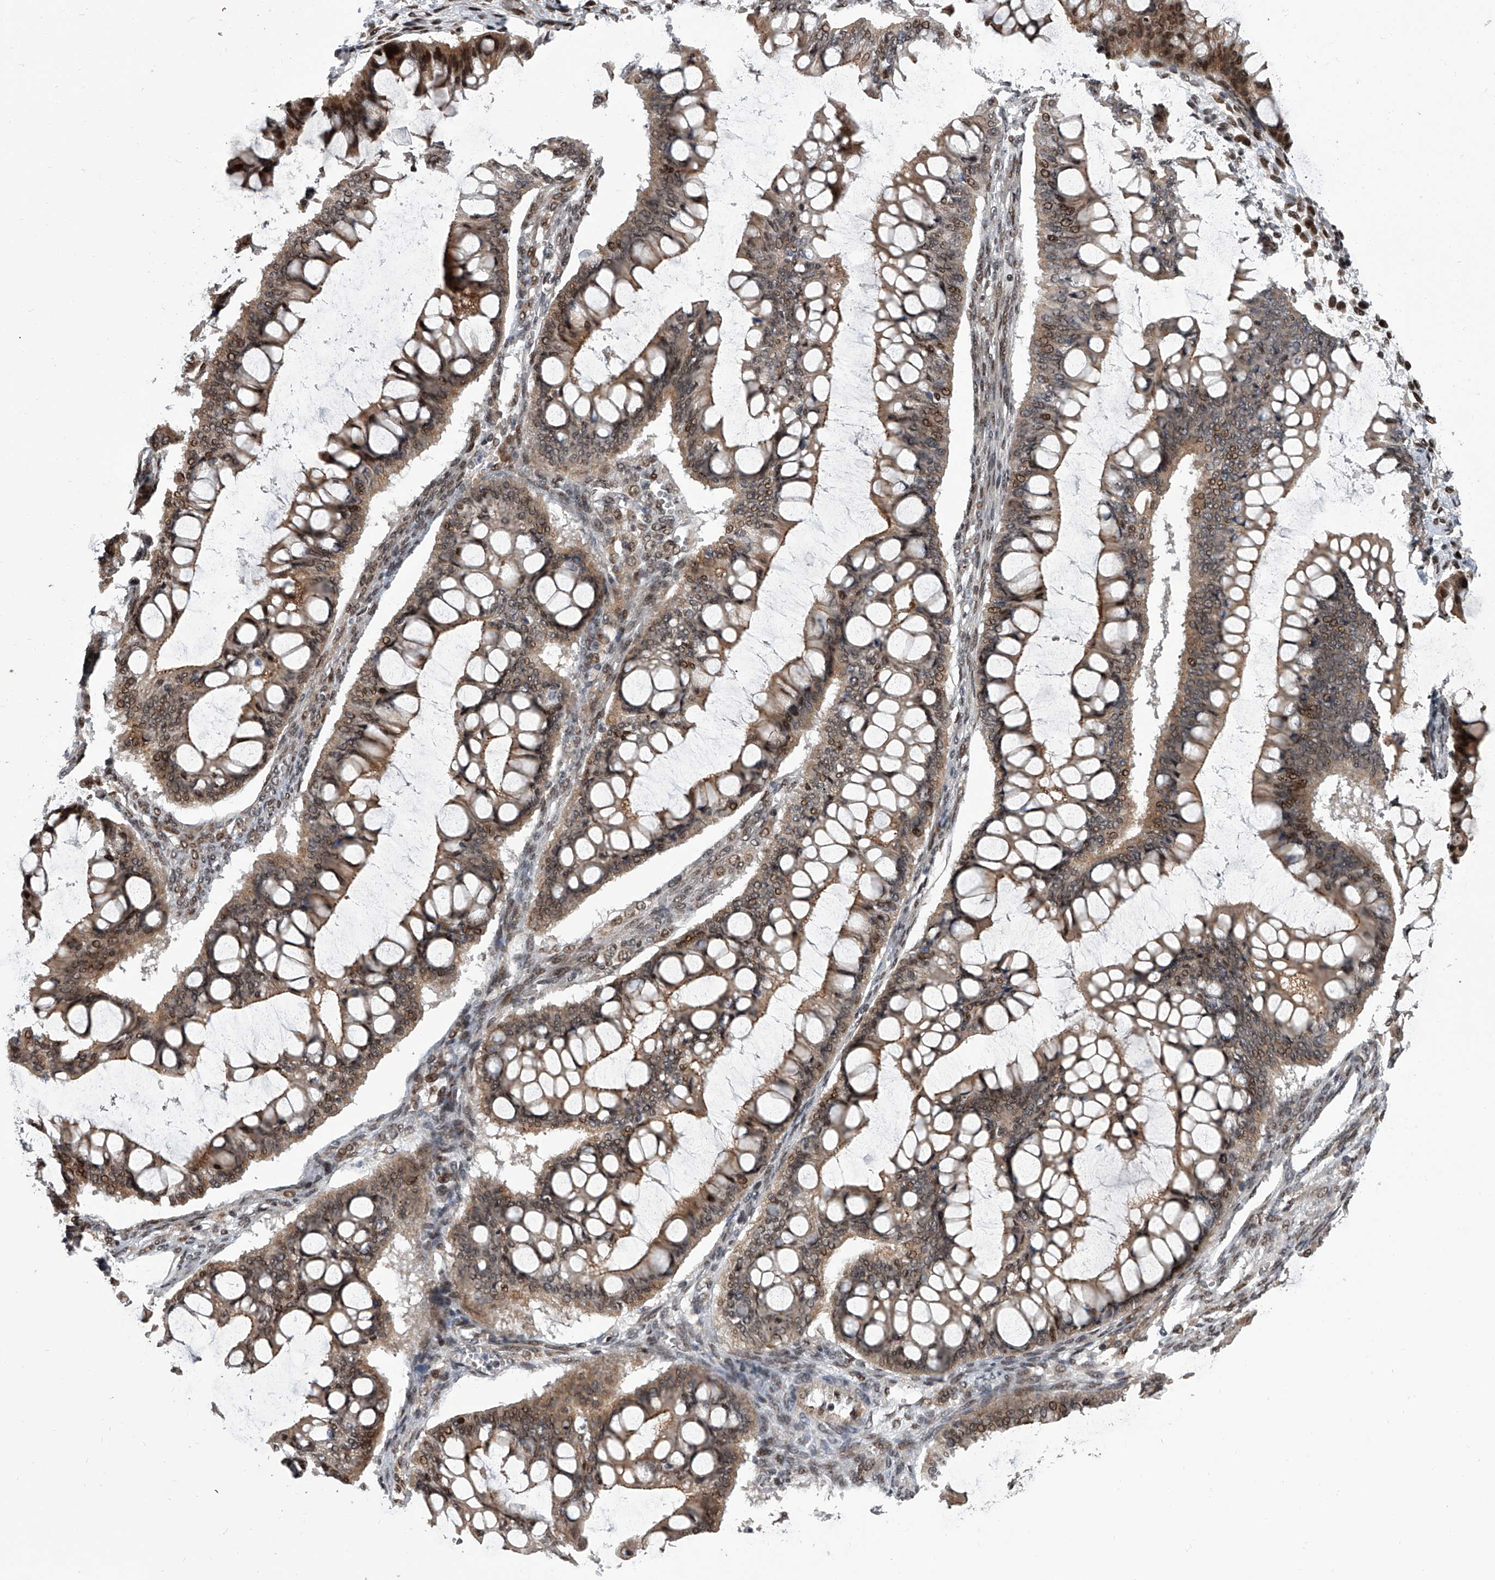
{"staining": {"intensity": "moderate", "quantity": ">75%", "location": "cytoplasmic/membranous,nuclear"}, "tissue": "ovarian cancer", "cell_type": "Tumor cells", "image_type": "cancer", "snomed": [{"axis": "morphology", "description": "Cystadenocarcinoma, mucinous, NOS"}, {"axis": "topography", "description": "Ovary"}], "caption": "Protein positivity by immunohistochemistry exhibits moderate cytoplasmic/membranous and nuclear positivity in approximately >75% of tumor cells in ovarian cancer. (Brightfield microscopy of DAB IHC at high magnification).", "gene": "ZNF426", "patient": {"sex": "female", "age": 73}}